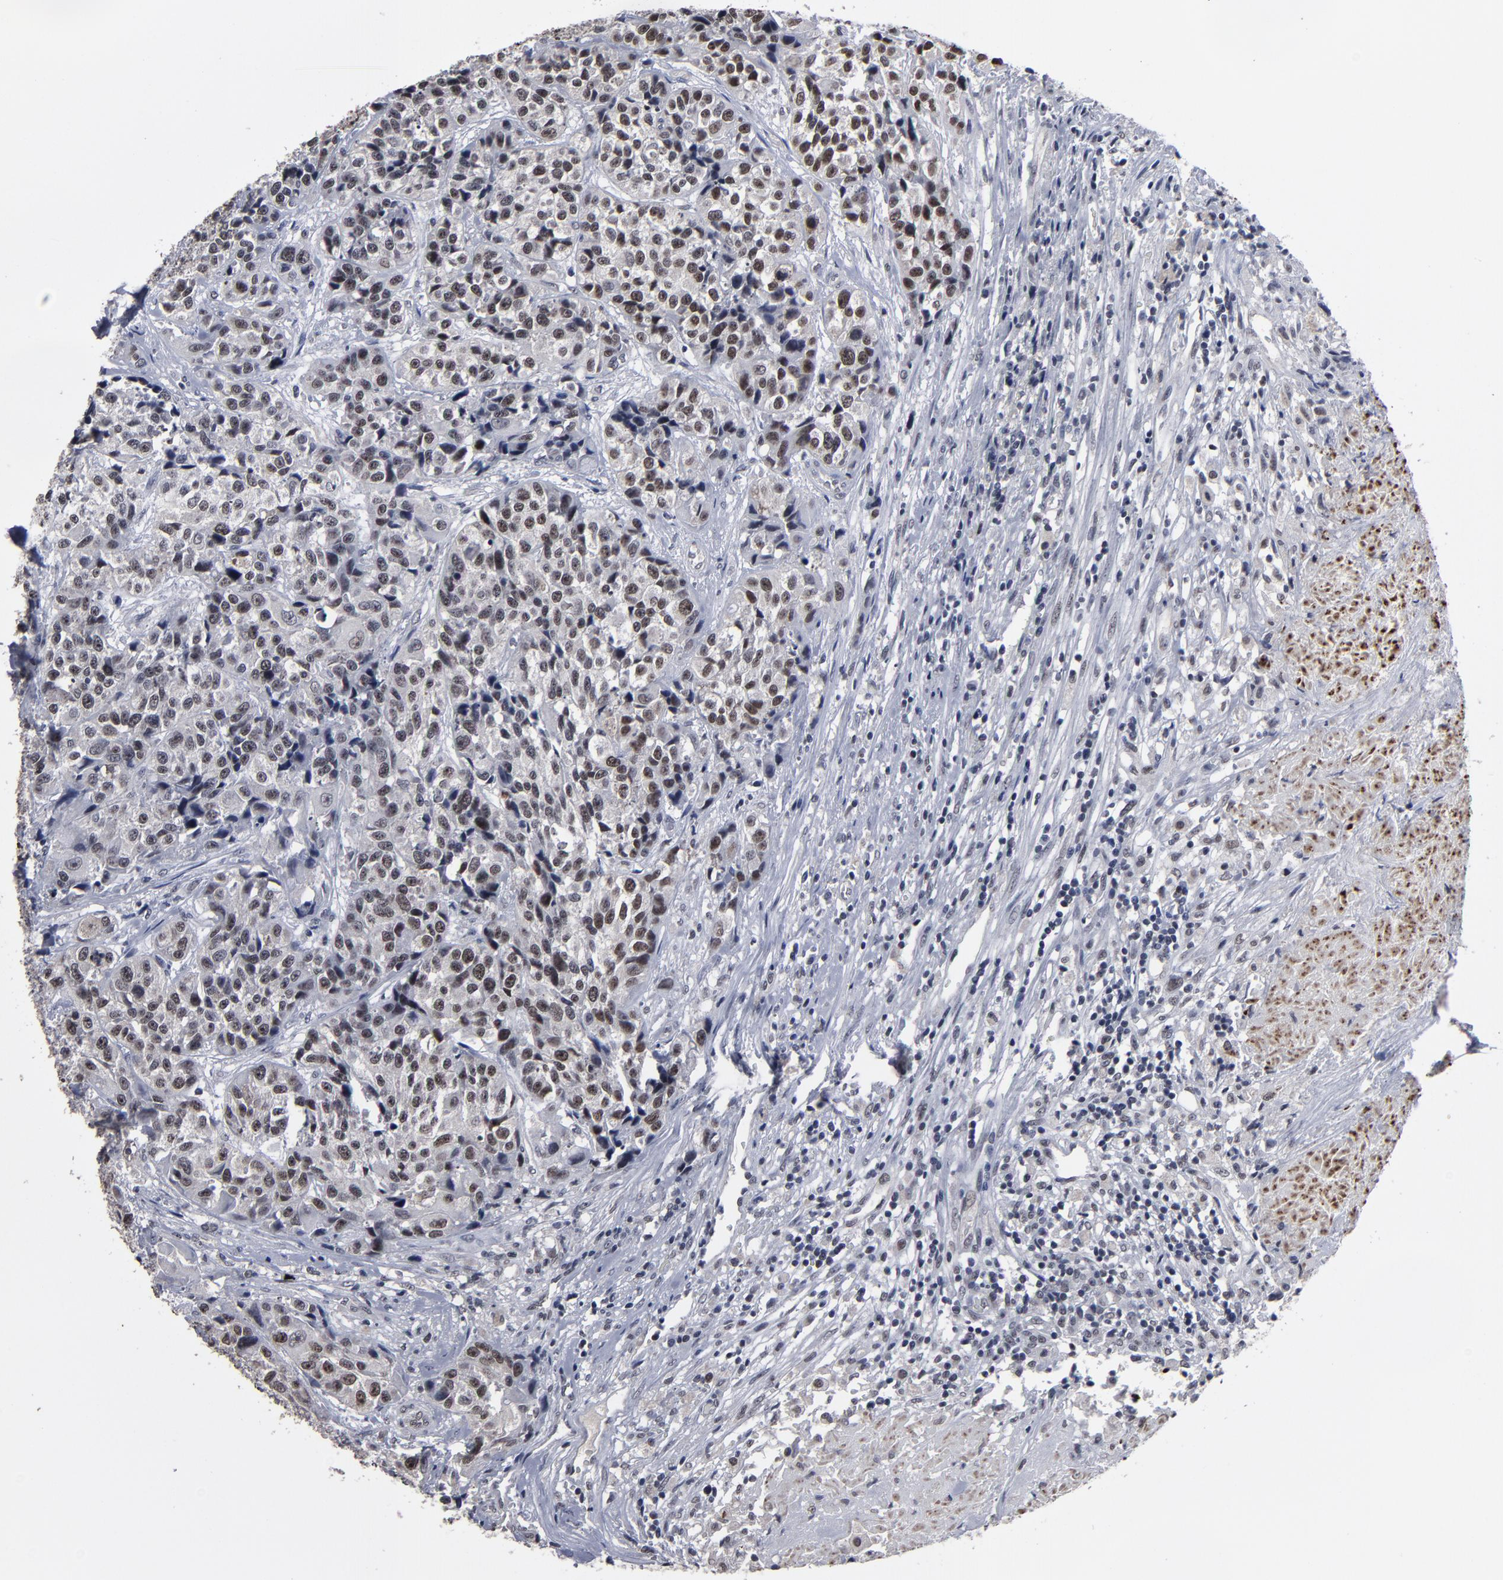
{"staining": {"intensity": "moderate", "quantity": "25%-75%", "location": "nuclear"}, "tissue": "urothelial cancer", "cell_type": "Tumor cells", "image_type": "cancer", "snomed": [{"axis": "morphology", "description": "Urothelial carcinoma, High grade"}, {"axis": "topography", "description": "Urinary bladder"}], "caption": "Tumor cells reveal medium levels of moderate nuclear positivity in approximately 25%-75% of cells in urothelial cancer.", "gene": "SSRP1", "patient": {"sex": "female", "age": 81}}